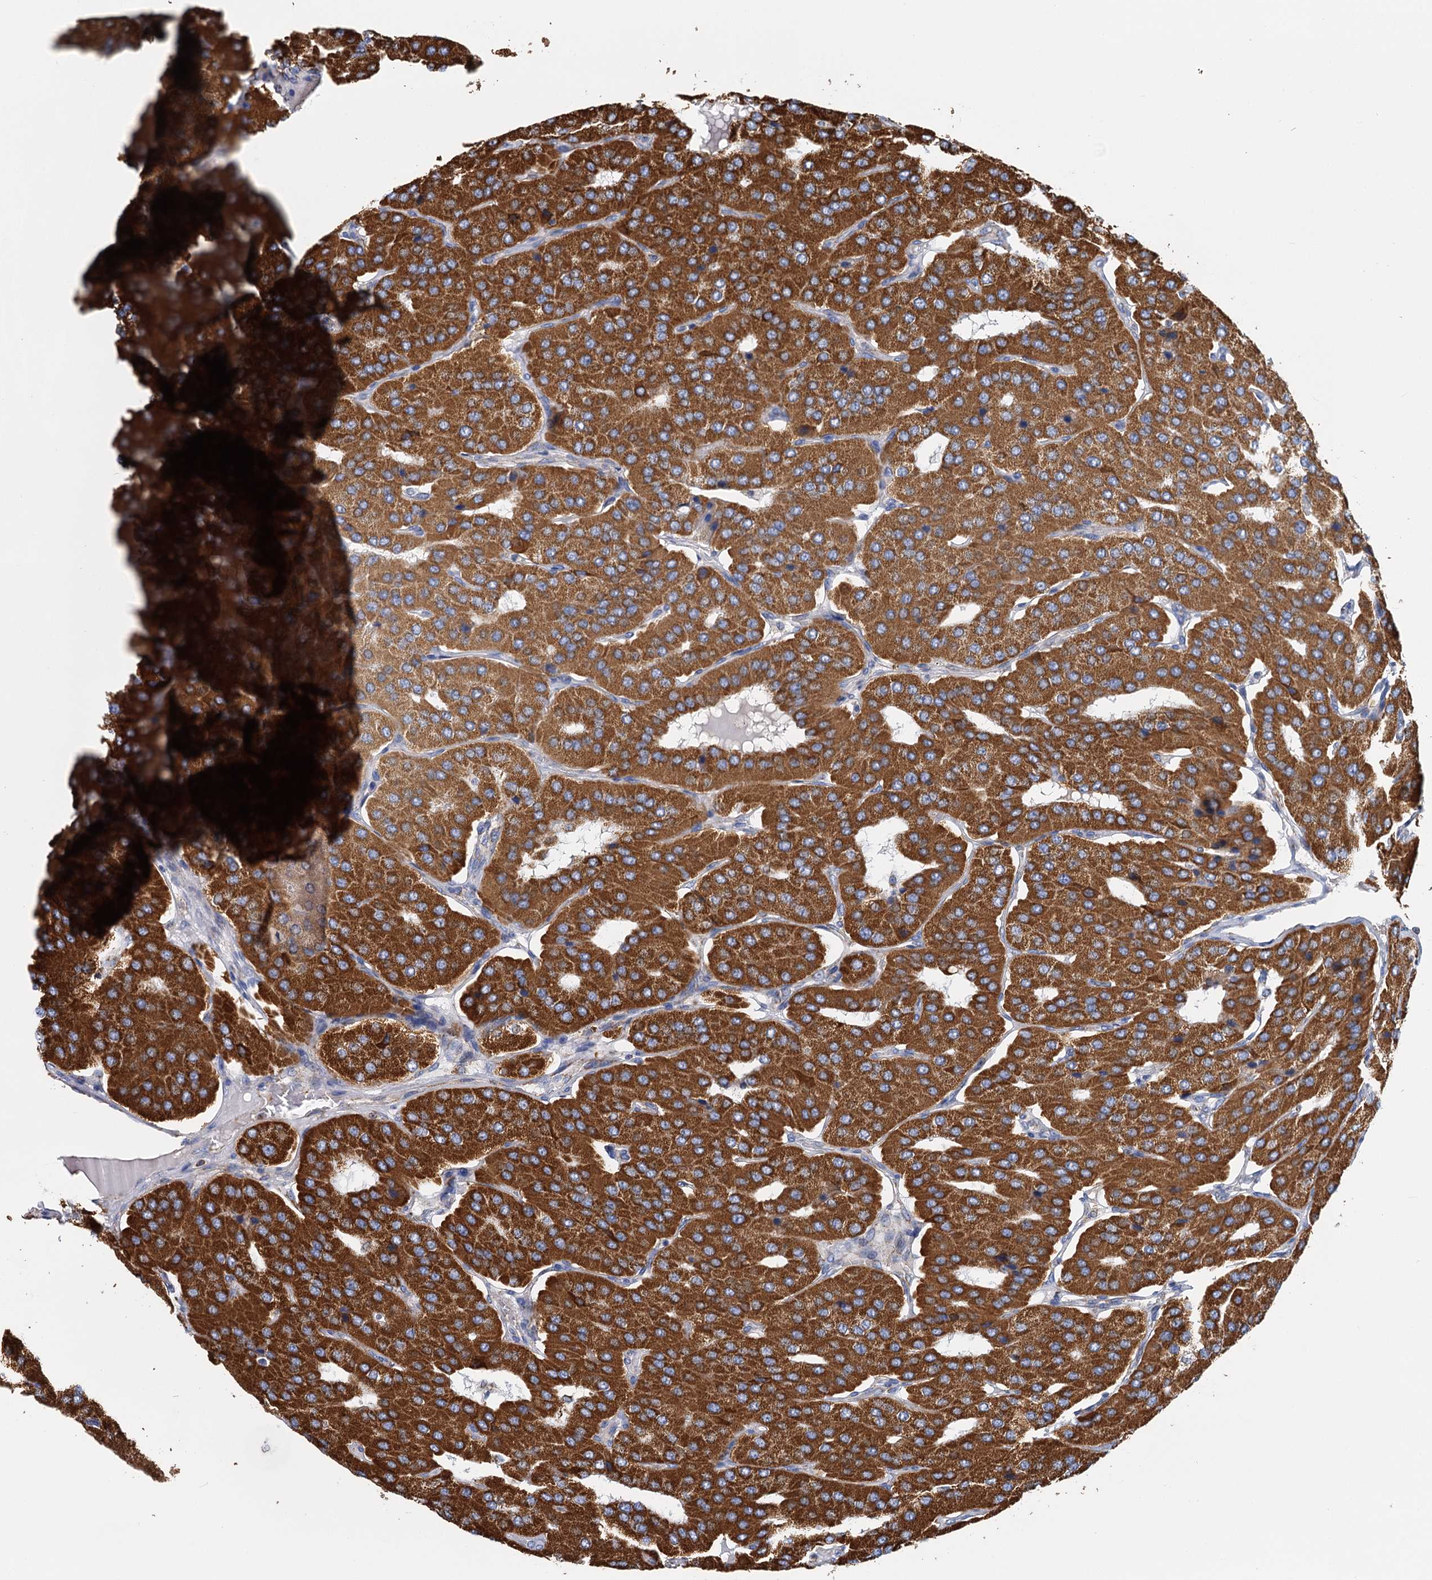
{"staining": {"intensity": "strong", "quantity": ">75%", "location": "cytoplasmic/membranous"}, "tissue": "parathyroid gland", "cell_type": "Glandular cells", "image_type": "normal", "snomed": [{"axis": "morphology", "description": "Normal tissue, NOS"}, {"axis": "morphology", "description": "Adenoma, NOS"}, {"axis": "topography", "description": "Parathyroid gland"}], "caption": "IHC photomicrograph of normal parathyroid gland stained for a protein (brown), which displays high levels of strong cytoplasmic/membranous staining in about >75% of glandular cells.", "gene": "CCP110", "patient": {"sex": "female", "age": 86}}